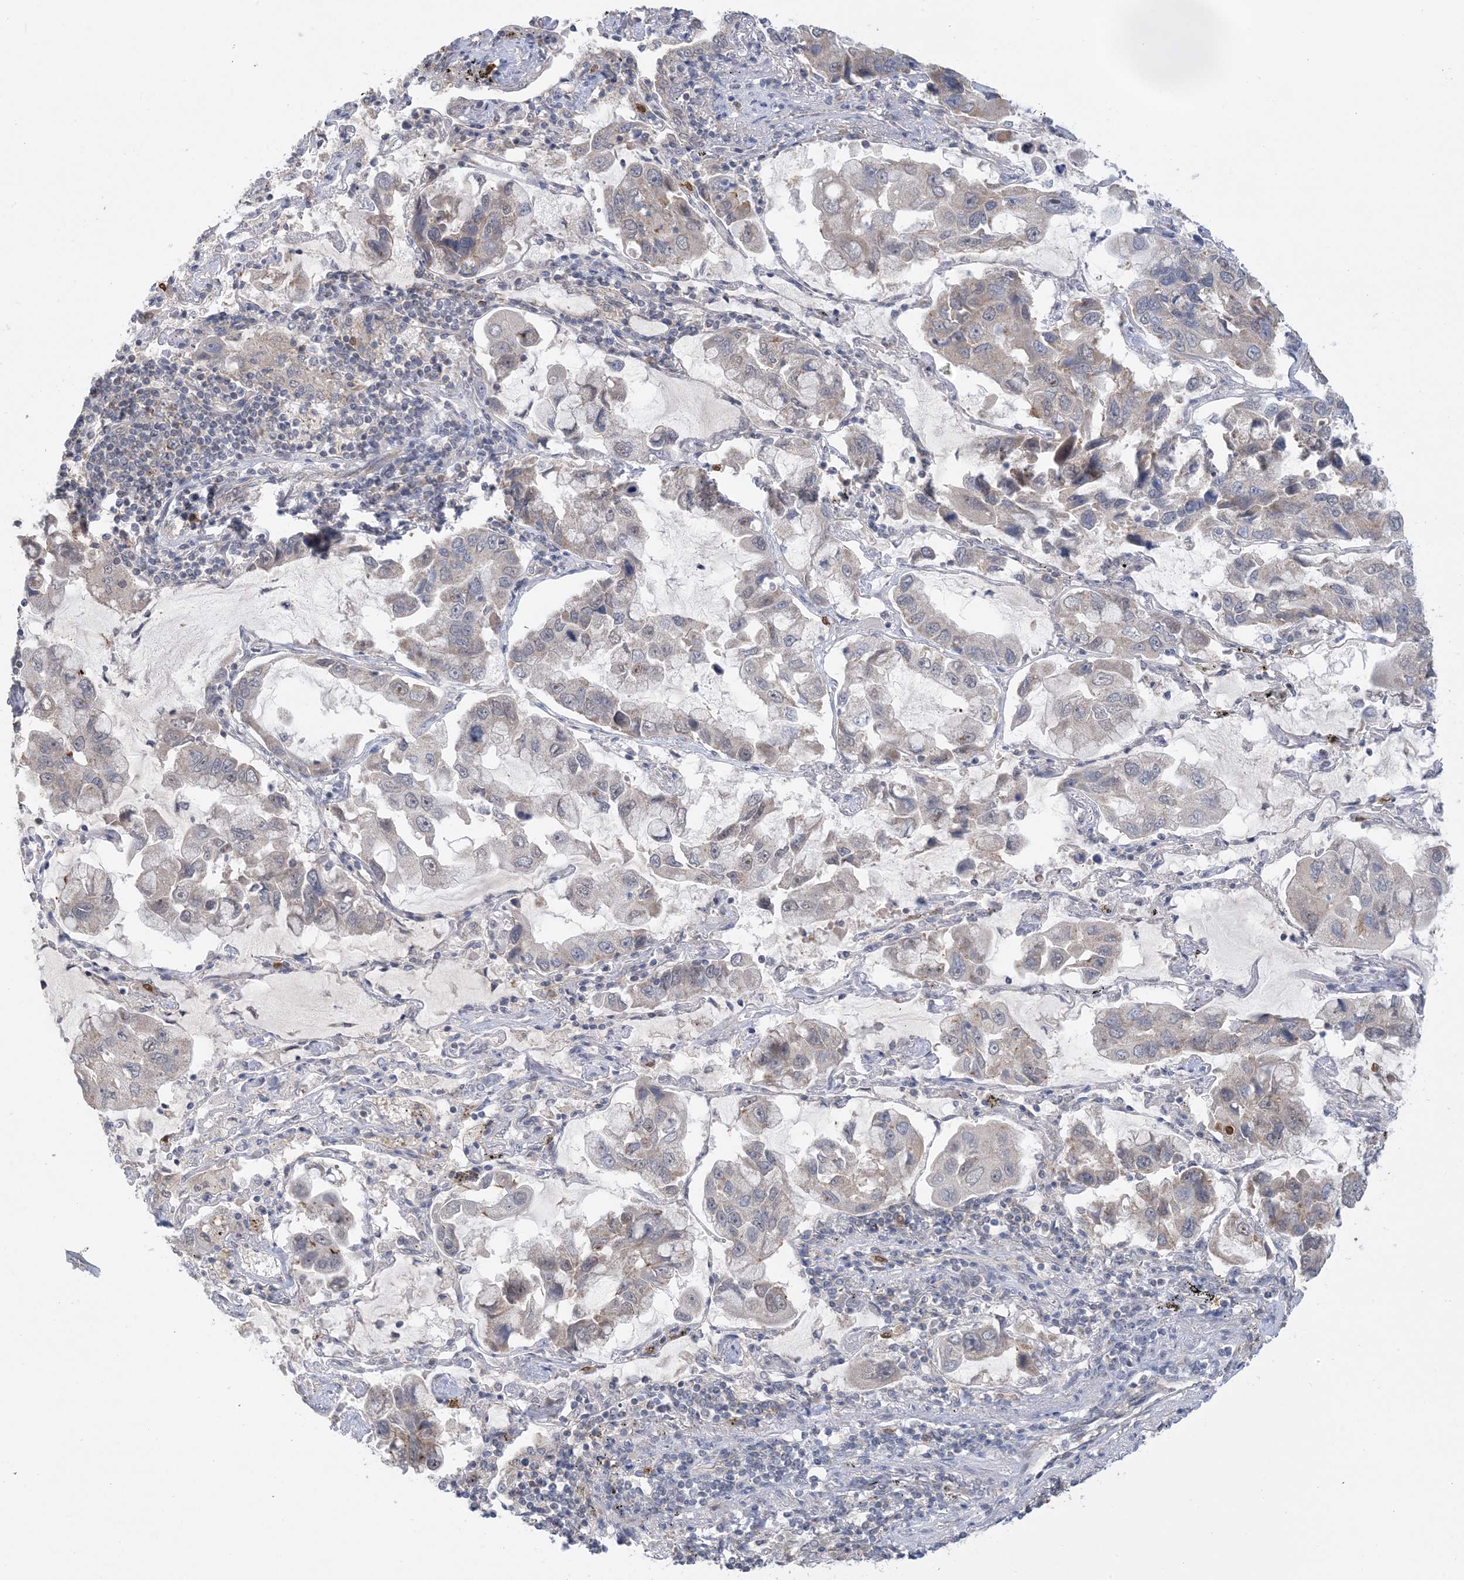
{"staining": {"intensity": "negative", "quantity": "none", "location": "none"}, "tissue": "lung cancer", "cell_type": "Tumor cells", "image_type": "cancer", "snomed": [{"axis": "morphology", "description": "Adenocarcinoma, NOS"}, {"axis": "topography", "description": "Lung"}], "caption": "DAB immunohistochemical staining of lung cancer exhibits no significant positivity in tumor cells. (DAB immunohistochemistry (IHC) visualized using brightfield microscopy, high magnification).", "gene": "TRMT10C", "patient": {"sex": "male", "age": 64}}